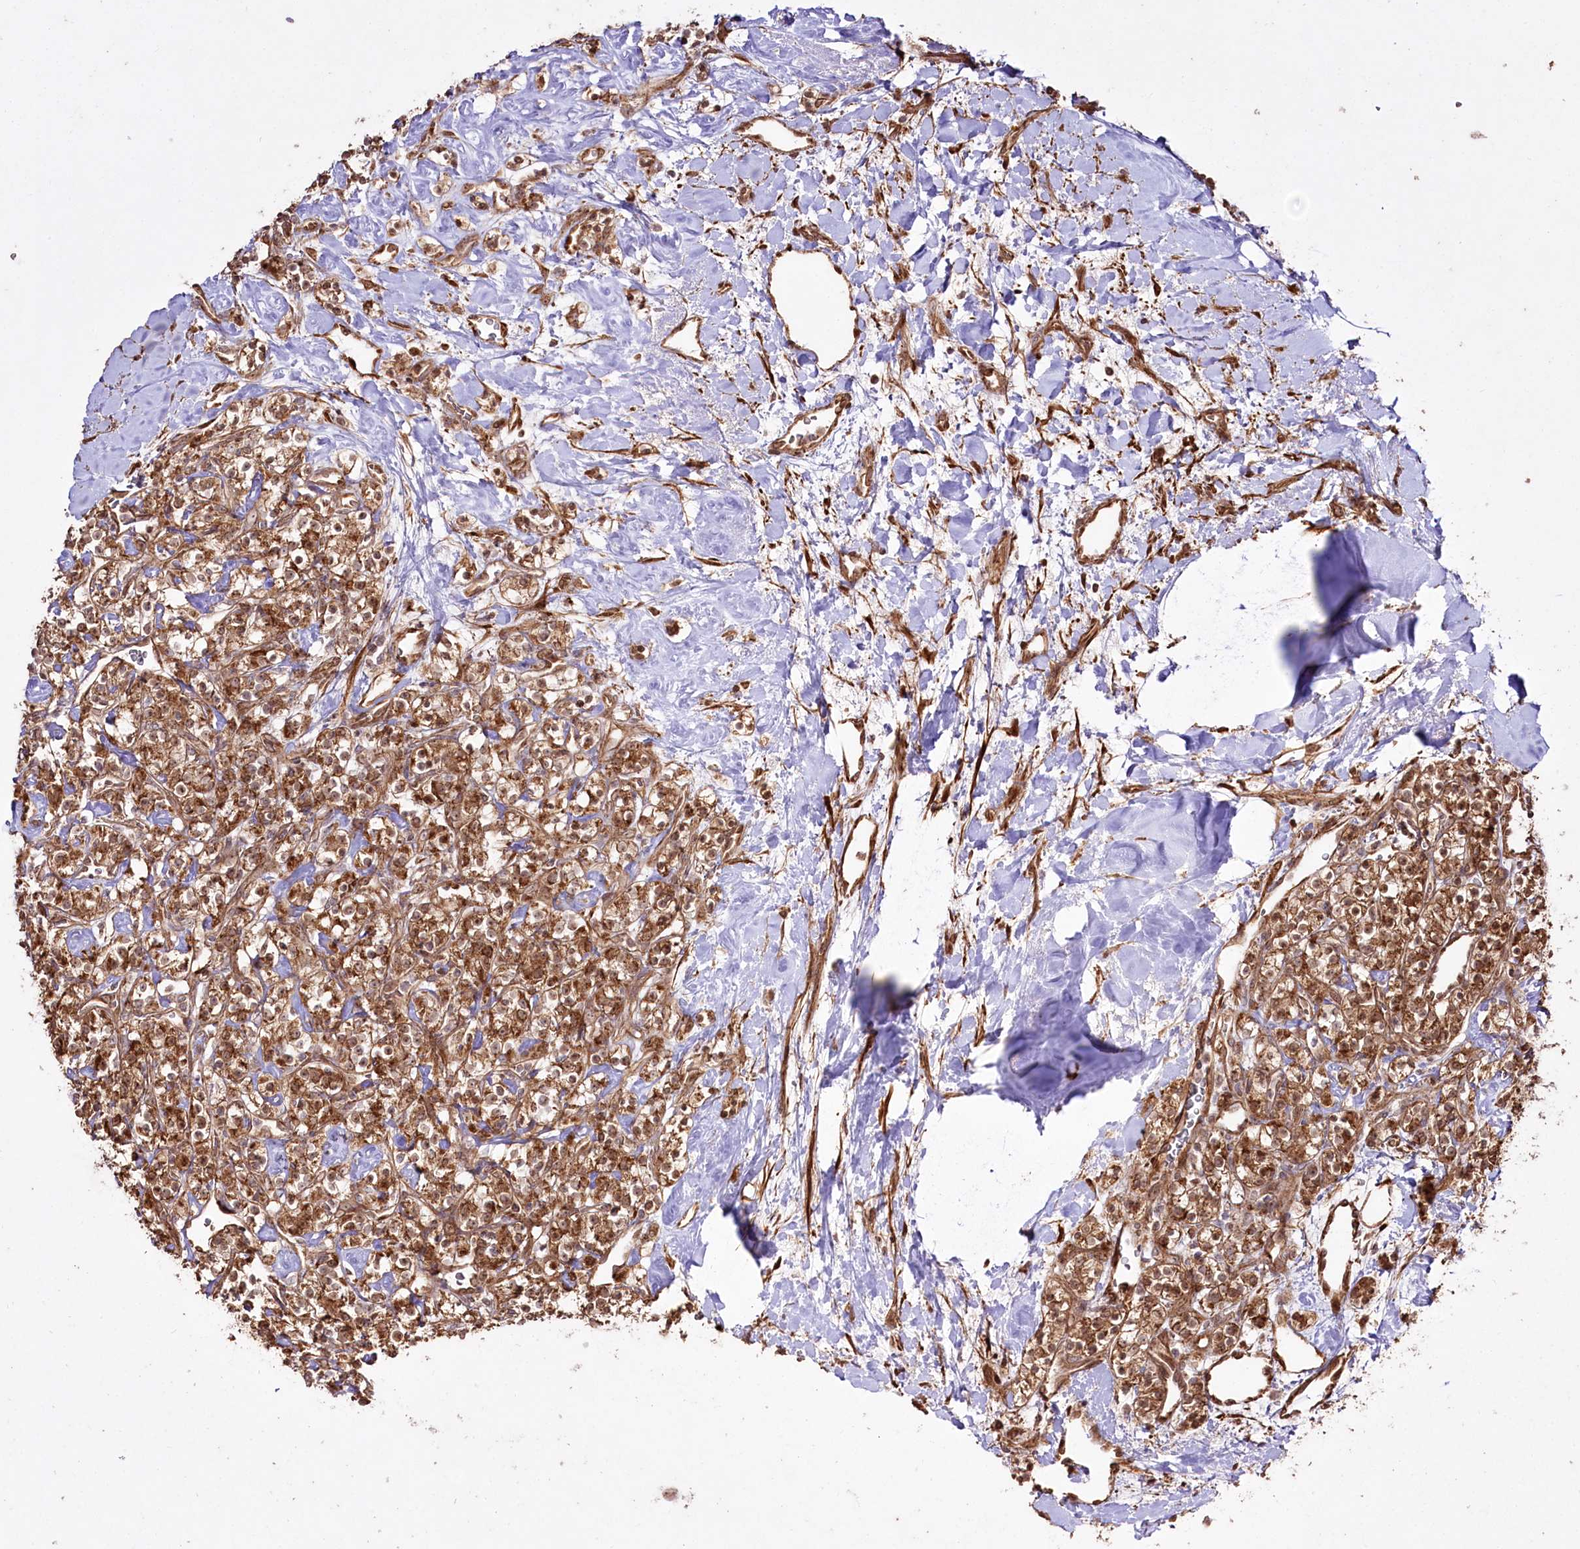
{"staining": {"intensity": "moderate", "quantity": ">75%", "location": "cytoplasmic/membranous"}, "tissue": "renal cancer", "cell_type": "Tumor cells", "image_type": "cancer", "snomed": [{"axis": "morphology", "description": "Adenocarcinoma, NOS"}, {"axis": "topography", "description": "Kidney"}], "caption": "Moderate cytoplasmic/membranous staining for a protein is identified in approximately >75% of tumor cells of renal cancer using IHC.", "gene": "REXO2", "patient": {"sex": "male", "age": 77}}